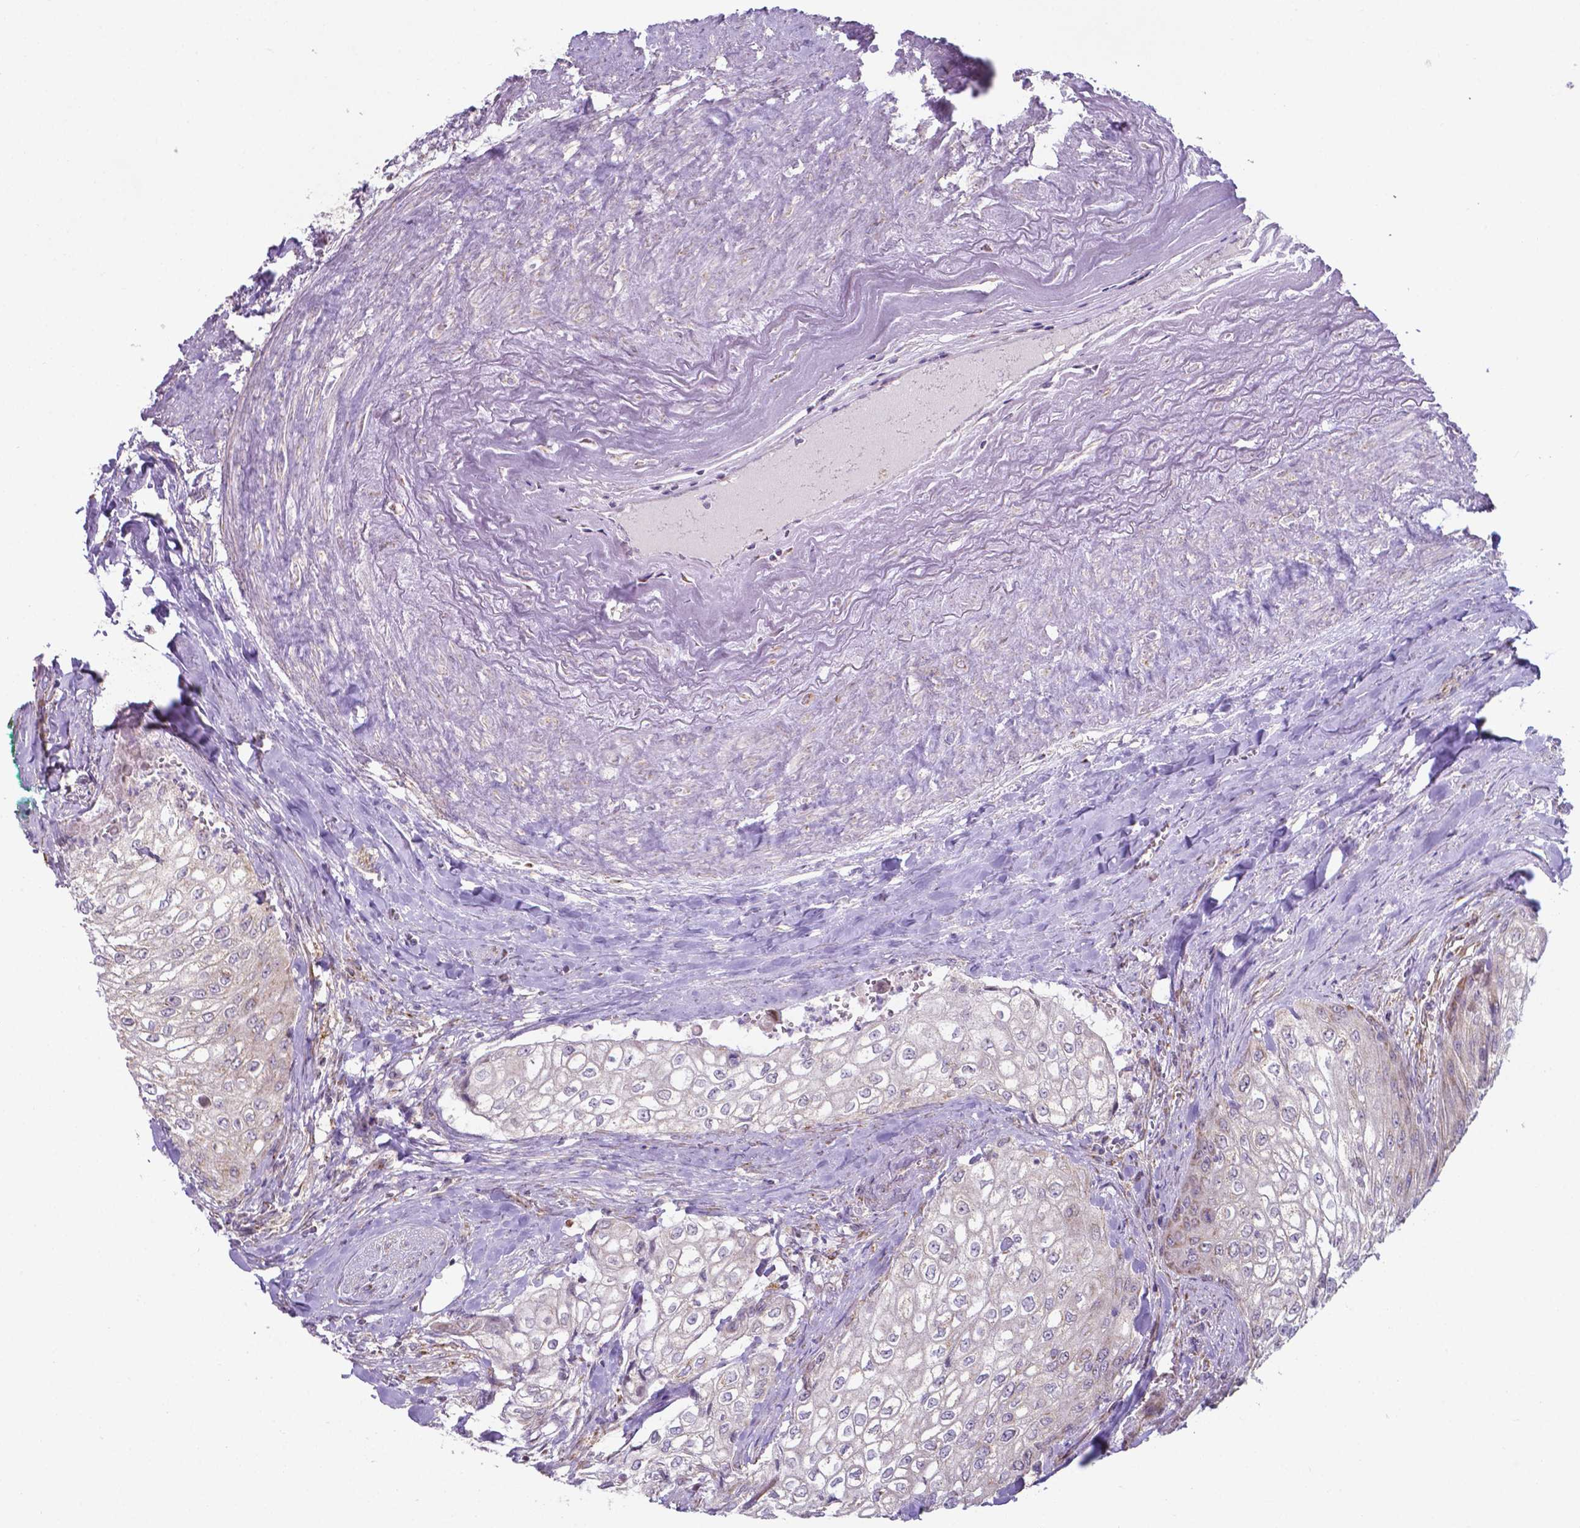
{"staining": {"intensity": "negative", "quantity": "none", "location": "none"}, "tissue": "urothelial cancer", "cell_type": "Tumor cells", "image_type": "cancer", "snomed": [{"axis": "morphology", "description": "Urothelial carcinoma, High grade"}, {"axis": "topography", "description": "Urinary bladder"}], "caption": "Human urothelial cancer stained for a protein using immunohistochemistry shows no staining in tumor cells.", "gene": "FAM114A1", "patient": {"sex": "male", "age": 62}}